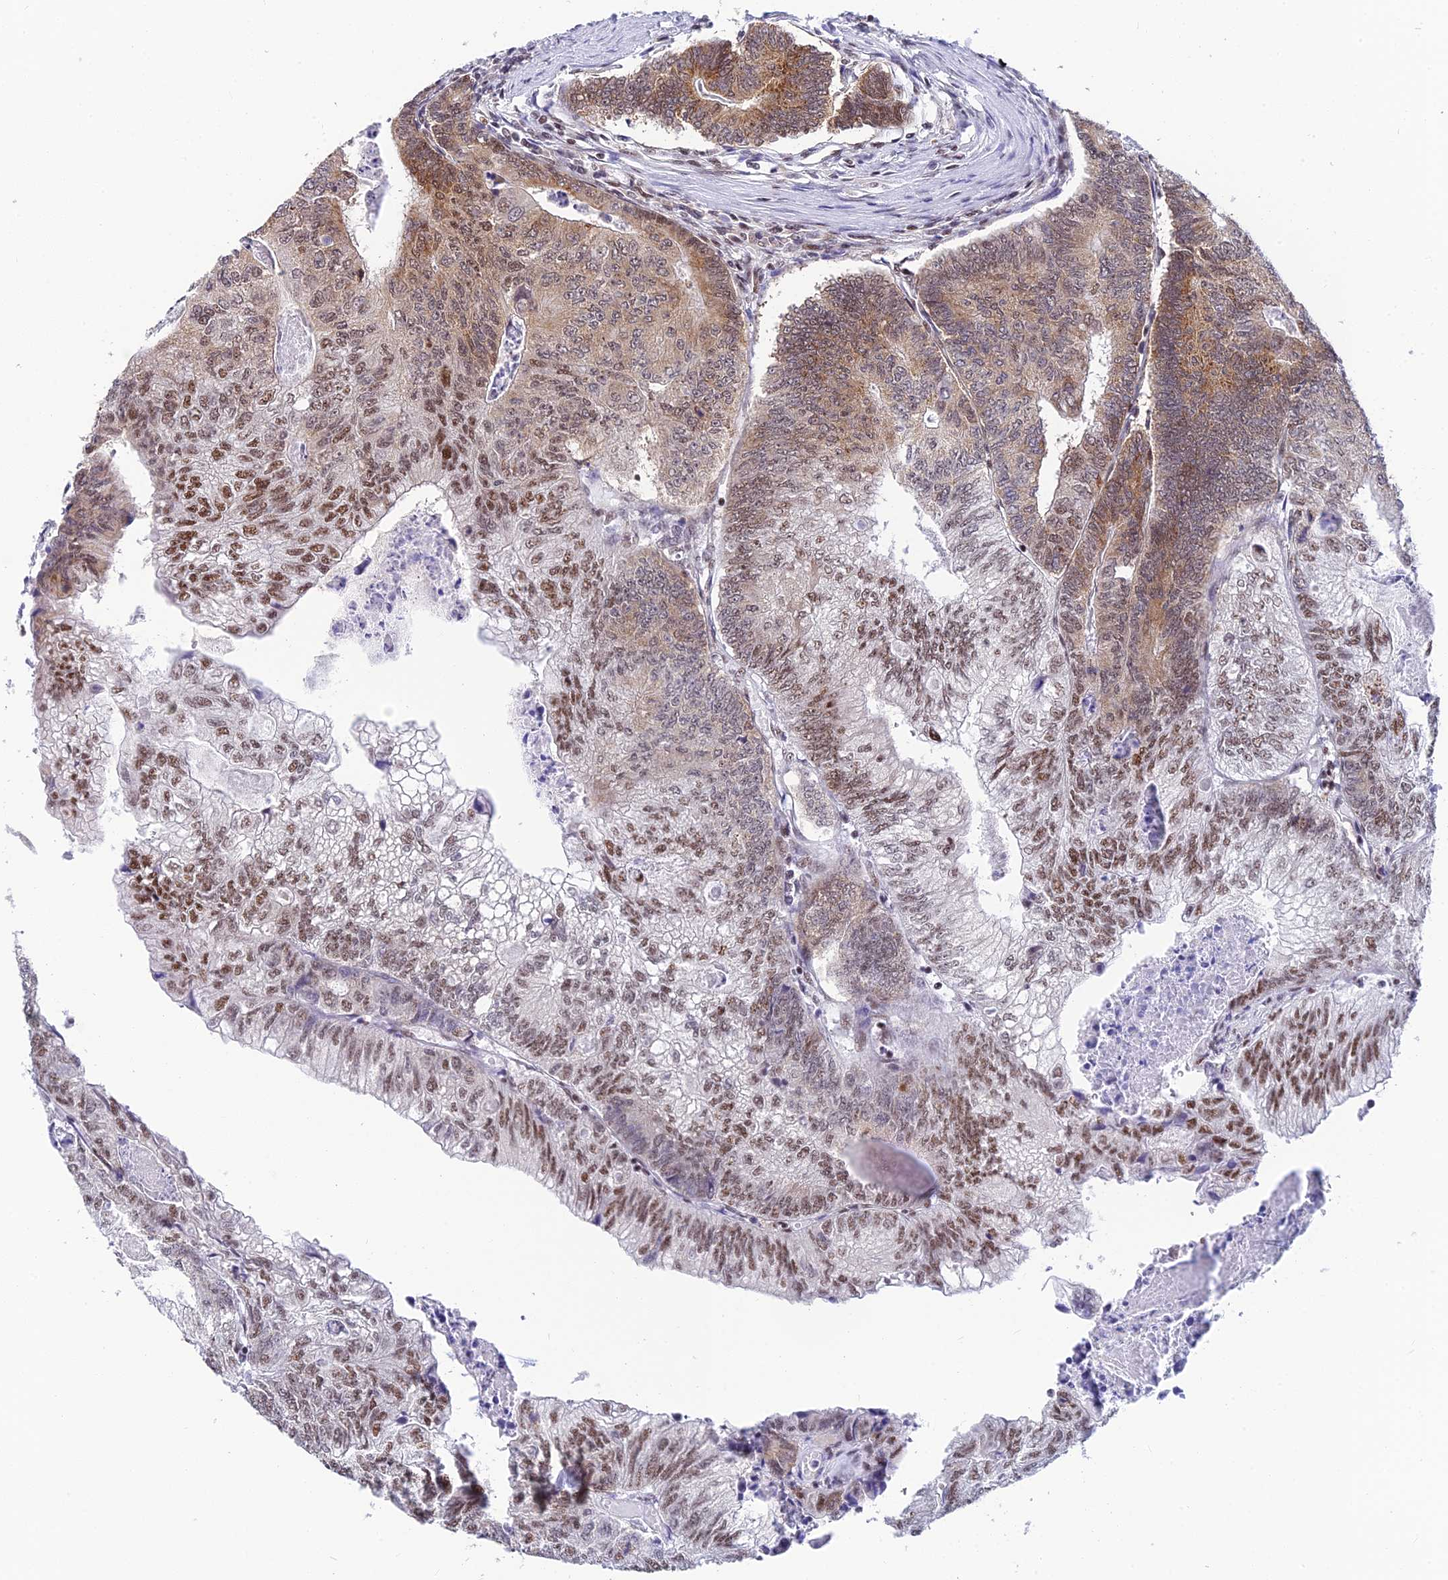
{"staining": {"intensity": "moderate", "quantity": ">75%", "location": "cytoplasmic/membranous,nuclear"}, "tissue": "colorectal cancer", "cell_type": "Tumor cells", "image_type": "cancer", "snomed": [{"axis": "morphology", "description": "Adenocarcinoma, NOS"}, {"axis": "topography", "description": "Colon"}], "caption": "Colorectal adenocarcinoma tissue shows moderate cytoplasmic/membranous and nuclear positivity in approximately >75% of tumor cells", "gene": "USP22", "patient": {"sex": "female", "age": 67}}